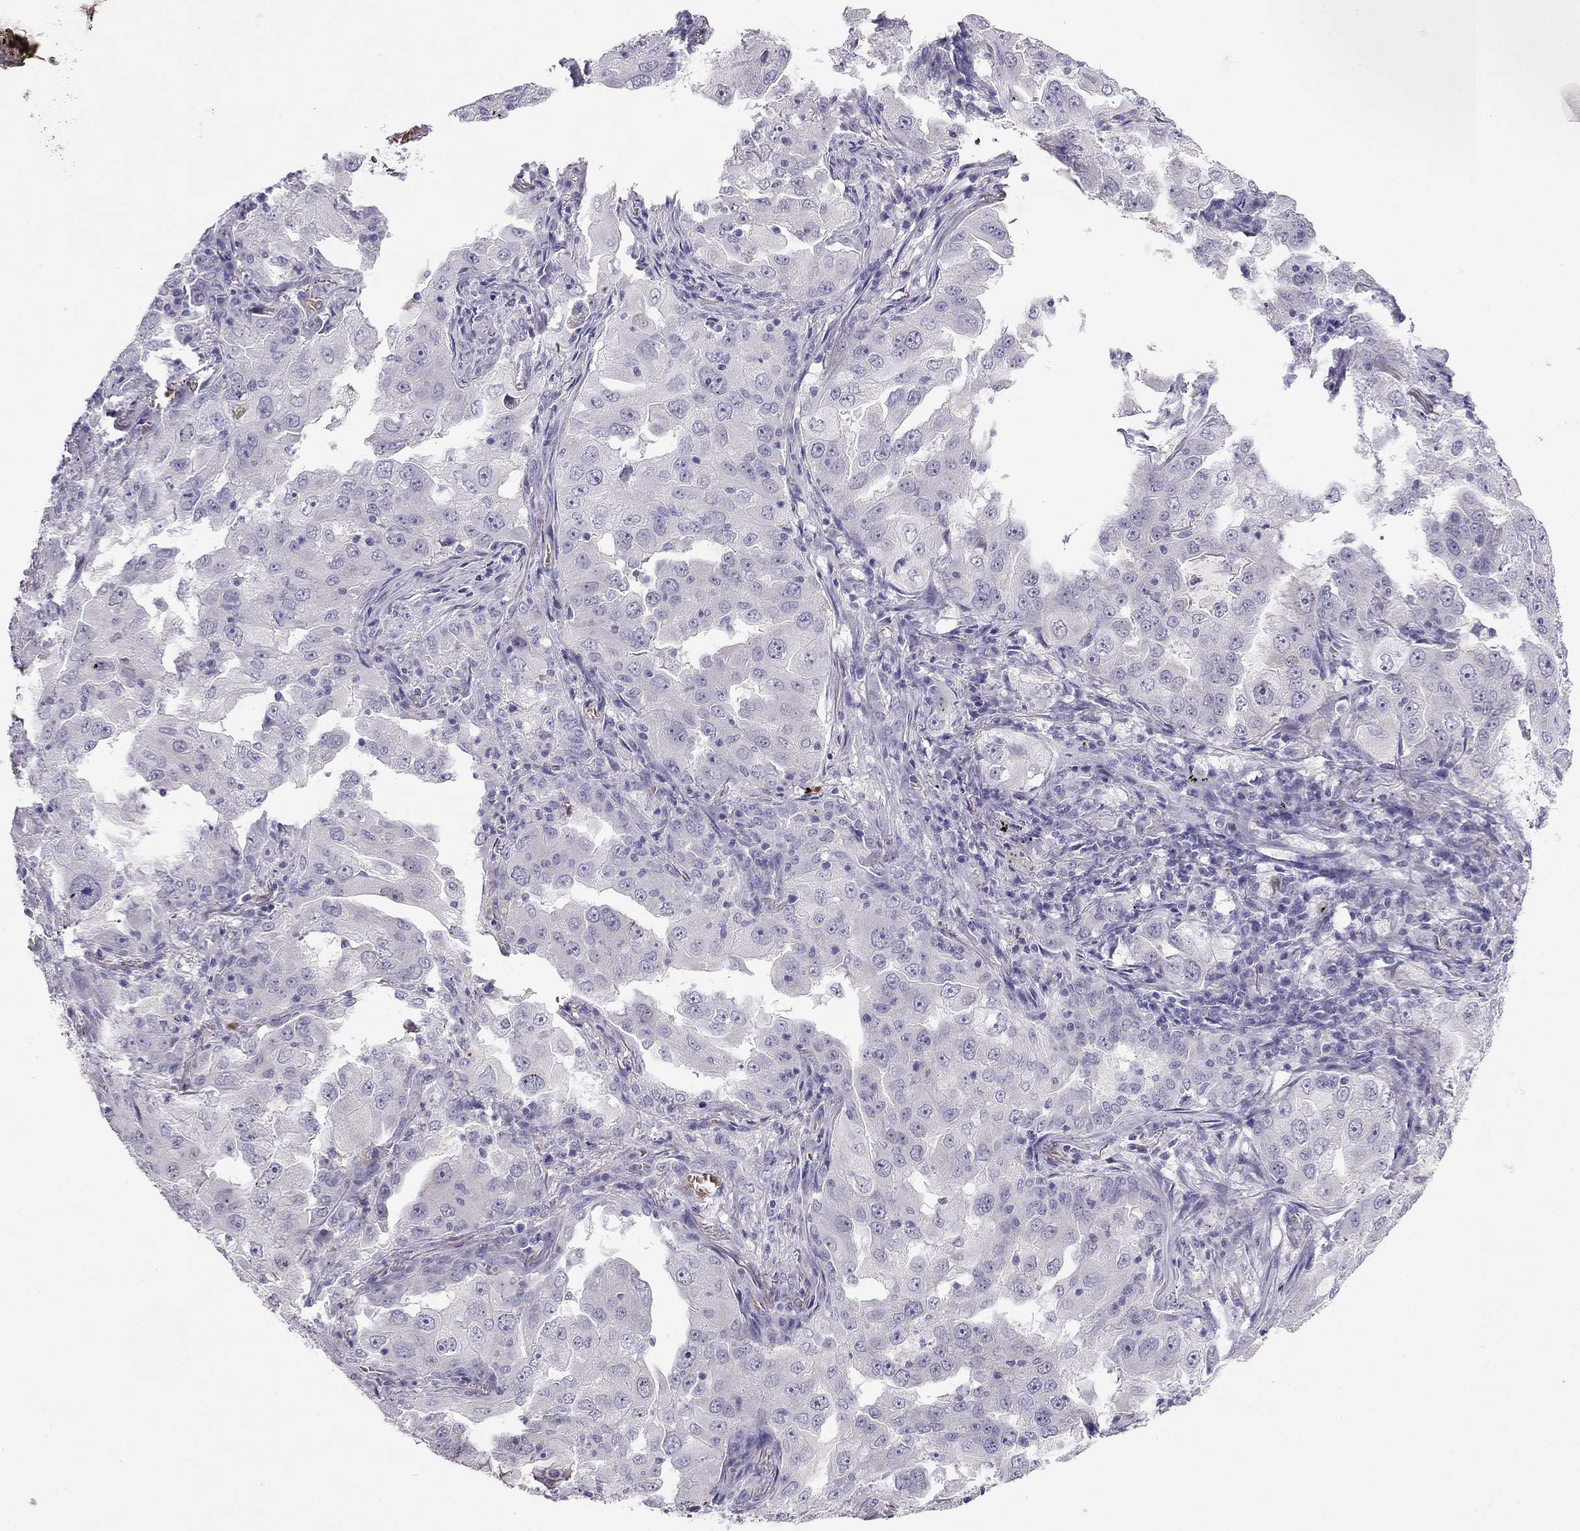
{"staining": {"intensity": "negative", "quantity": "none", "location": "none"}, "tissue": "lung cancer", "cell_type": "Tumor cells", "image_type": "cancer", "snomed": [{"axis": "morphology", "description": "Adenocarcinoma, NOS"}, {"axis": "topography", "description": "Lung"}], "caption": "Lung cancer (adenocarcinoma) stained for a protein using IHC shows no expression tumor cells.", "gene": "RSPH14", "patient": {"sex": "female", "age": 61}}